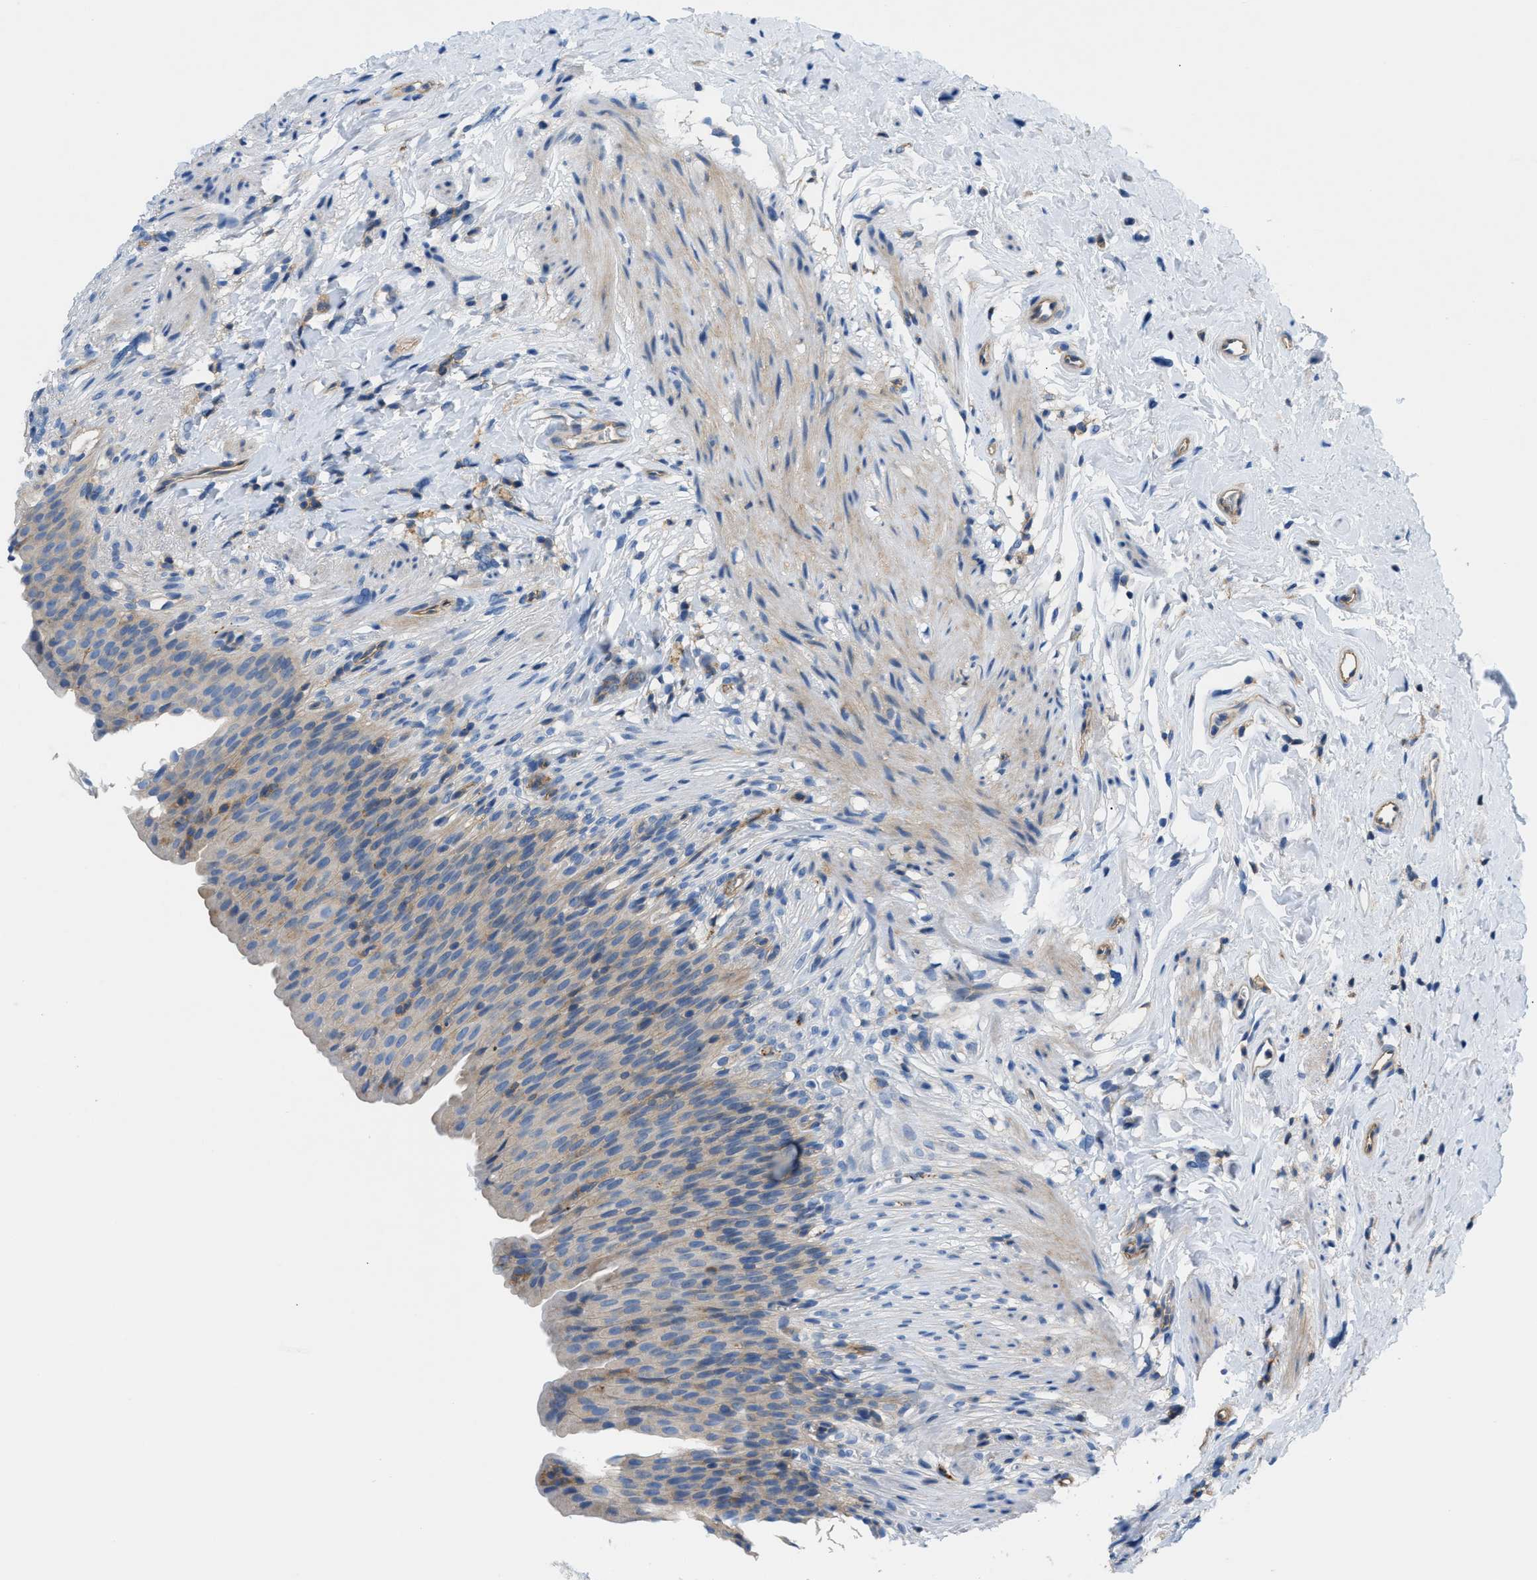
{"staining": {"intensity": "weak", "quantity": ">75%", "location": "cytoplasmic/membranous"}, "tissue": "urinary bladder", "cell_type": "Urothelial cells", "image_type": "normal", "snomed": [{"axis": "morphology", "description": "Normal tissue, NOS"}, {"axis": "topography", "description": "Urinary bladder"}], "caption": "IHC photomicrograph of unremarkable urinary bladder: urinary bladder stained using immunohistochemistry (IHC) displays low levels of weak protein expression localized specifically in the cytoplasmic/membranous of urothelial cells, appearing as a cytoplasmic/membranous brown color.", "gene": "ORAI1", "patient": {"sex": "female", "age": 79}}